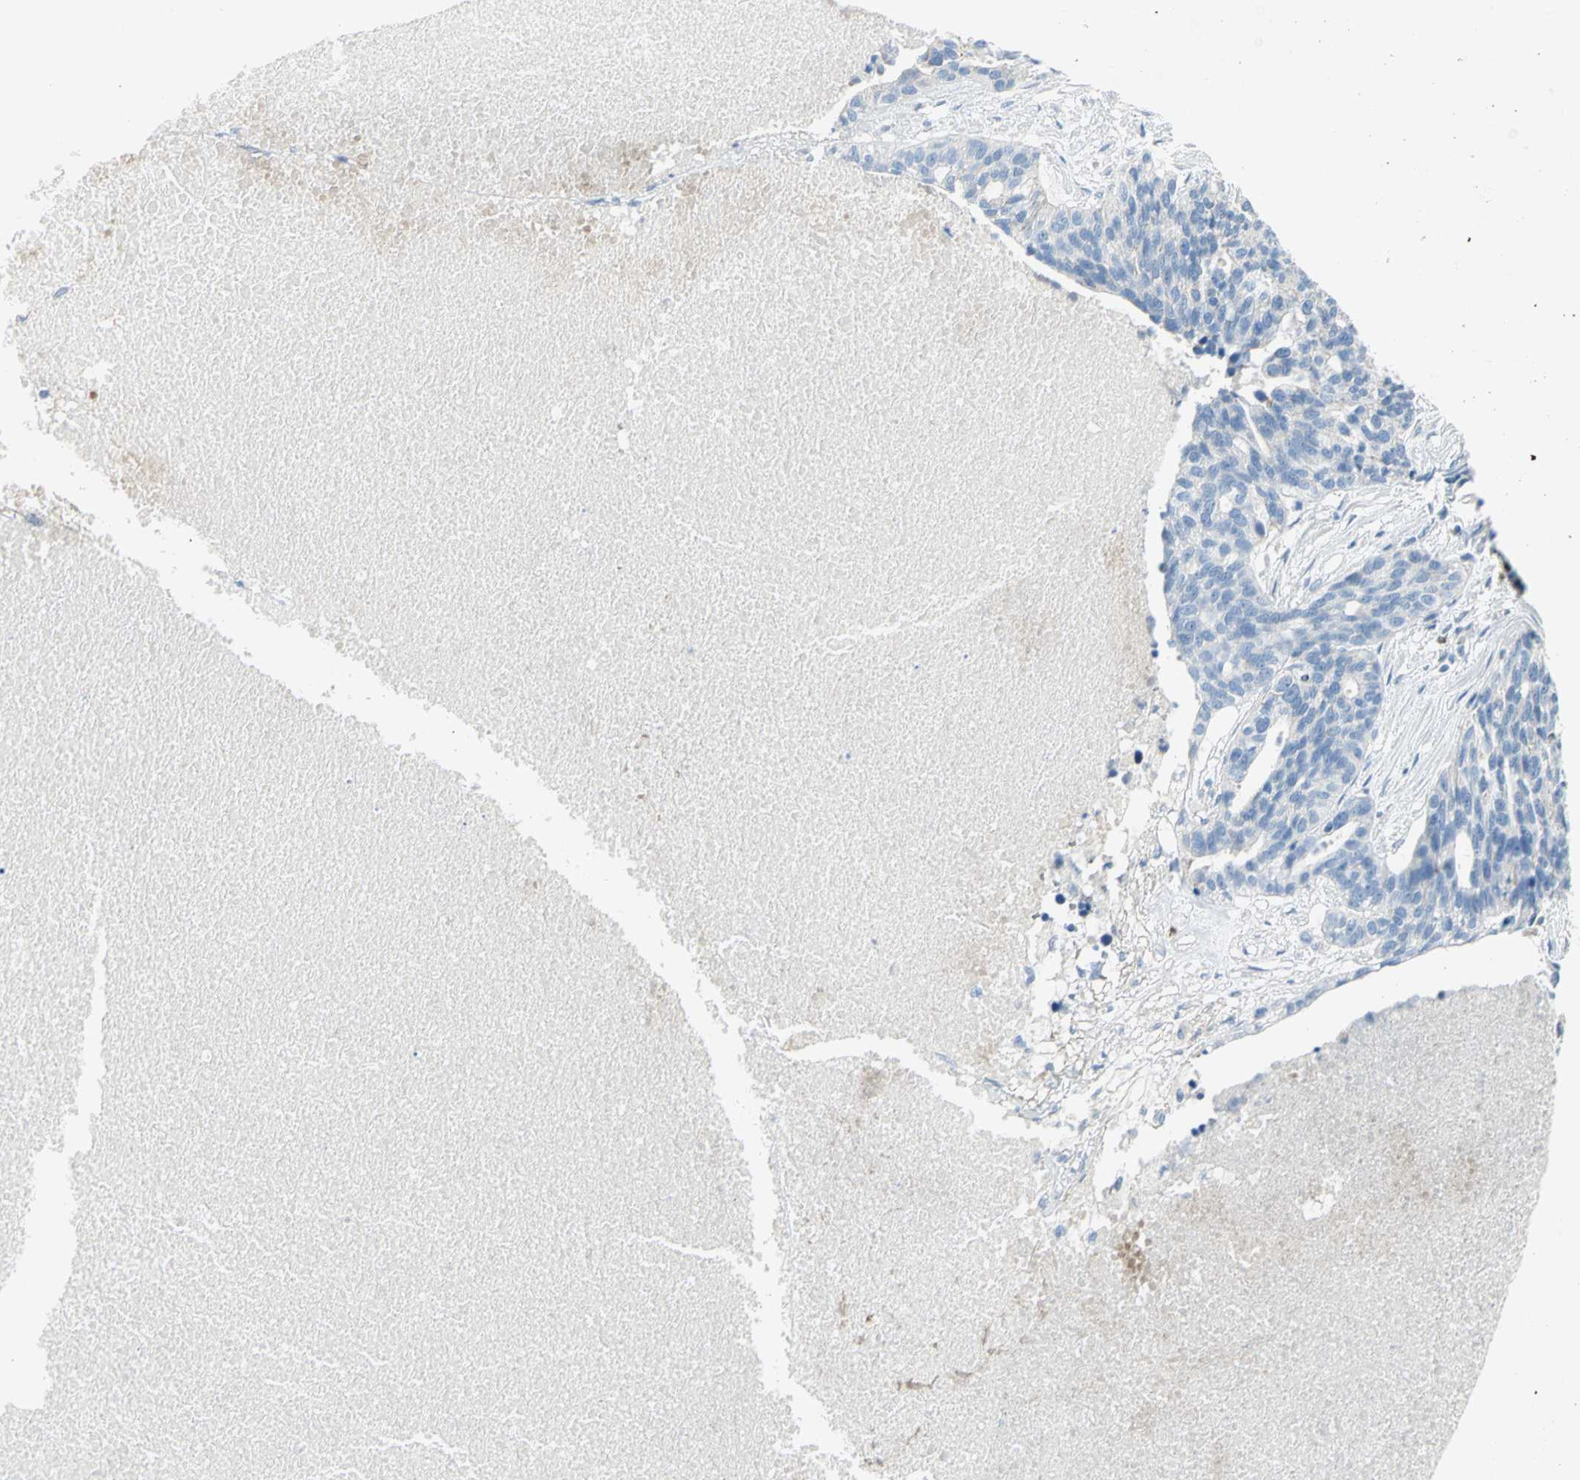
{"staining": {"intensity": "negative", "quantity": "none", "location": "none"}, "tissue": "ovarian cancer", "cell_type": "Tumor cells", "image_type": "cancer", "snomed": [{"axis": "morphology", "description": "Cystadenocarcinoma, serous, NOS"}, {"axis": "topography", "description": "Ovary"}], "caption": "IHC photomicrograph of human ovarian serous cystadenocarcinoma stained for a protein (brown), which shows no positivity in tumor cells.", "gene": "ALOX15", "patient": {"sex": "female", "age": 59}}